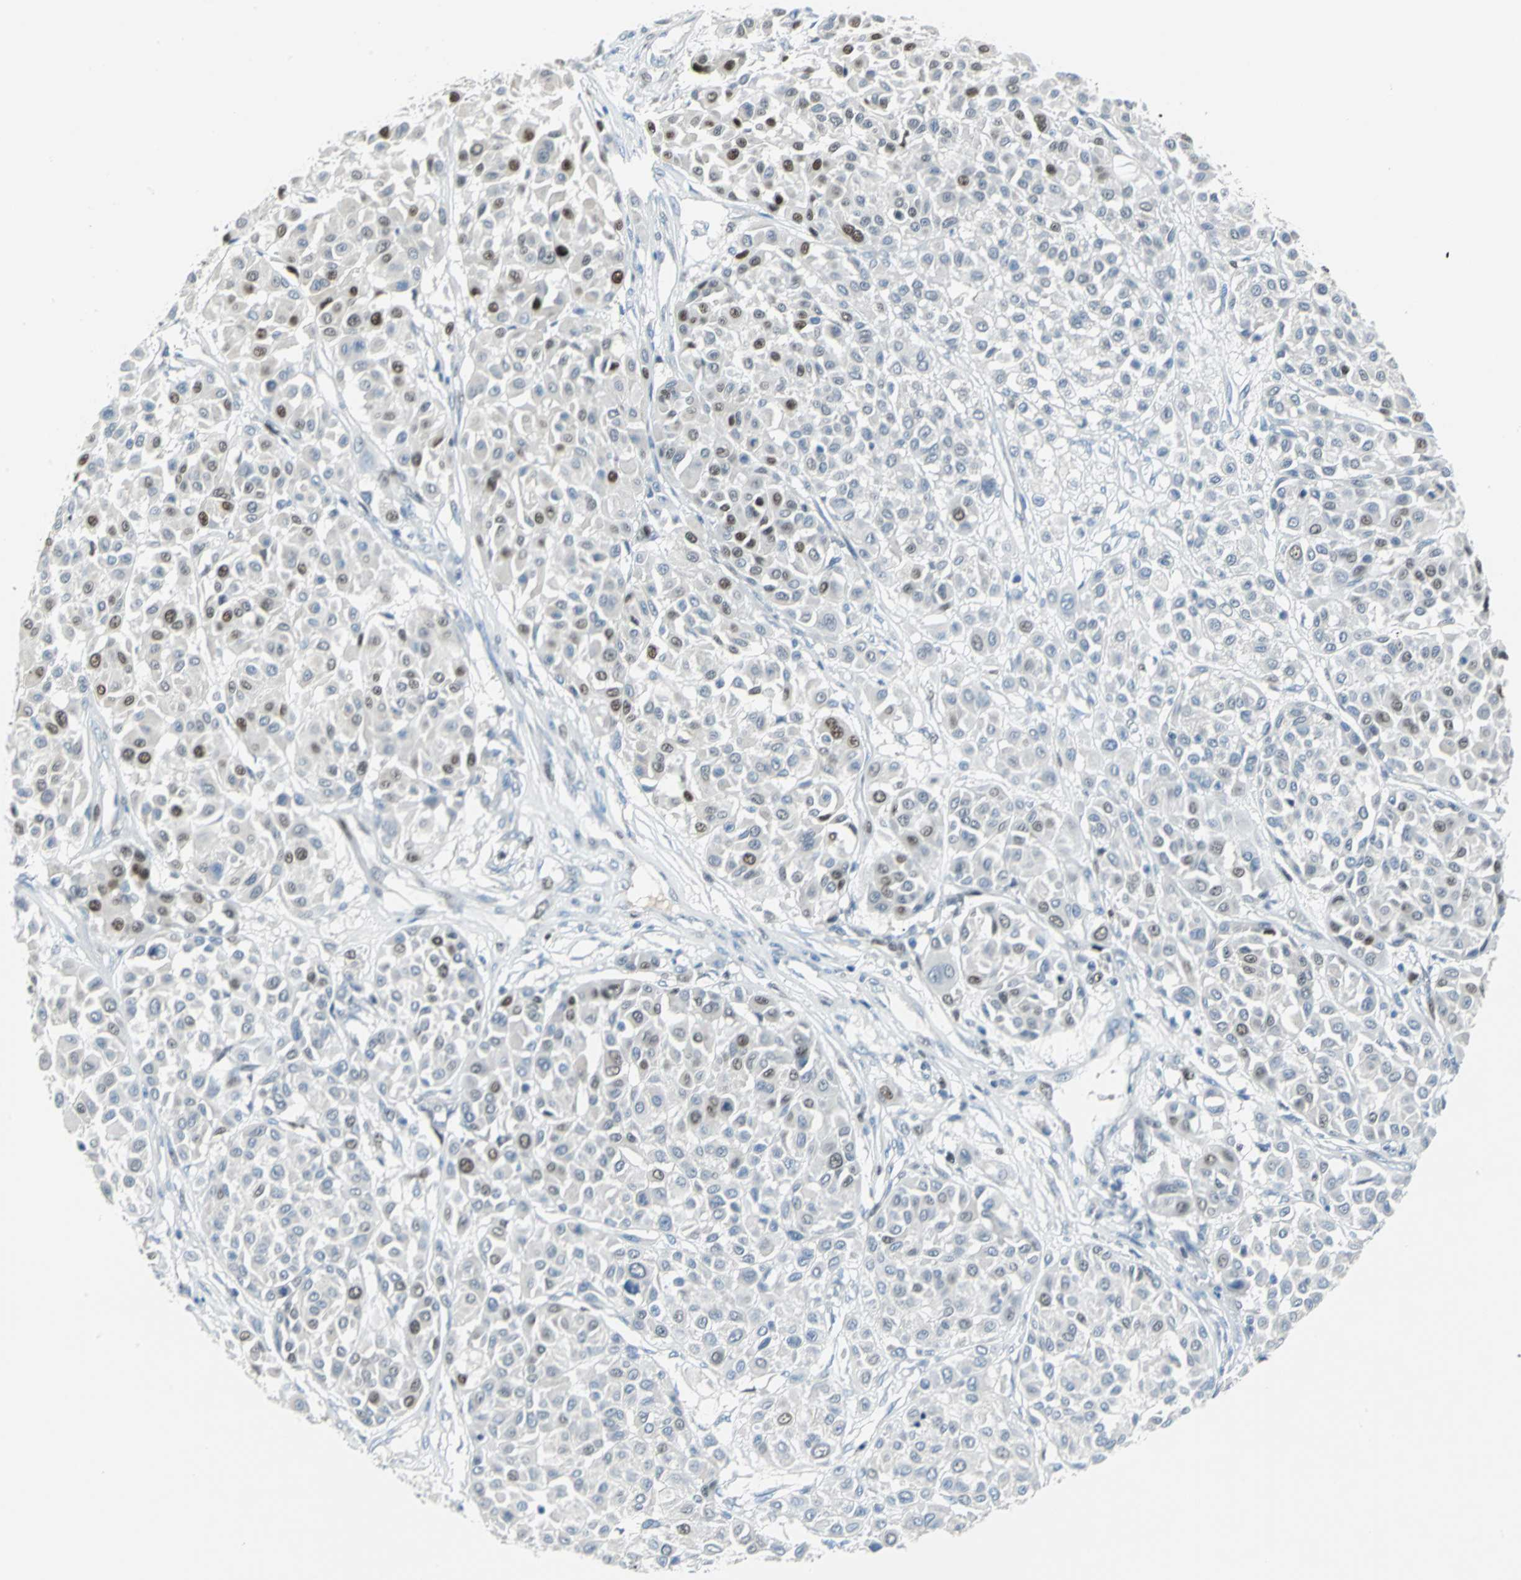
{"staining": {"intensity": "strong", "quantity": "25%-75%", "location": "nuclear"}, "tissue": "melanoma", "cell_type": "Tumor cells", "image_type": "cancer", "snomed": [{"axis": "morphology", "description": "Malignant melanoma, Metastatic site"}, {"axis": "topography", "description": "Soft tissue"}], "caption": "This is an image of immunohistochemistry (IHC) staining of melanoma, which shows strong staining in the nuclear of tumor cells.", "gene": "MCM4", "patient": {"sex": "male", "age": 41}}